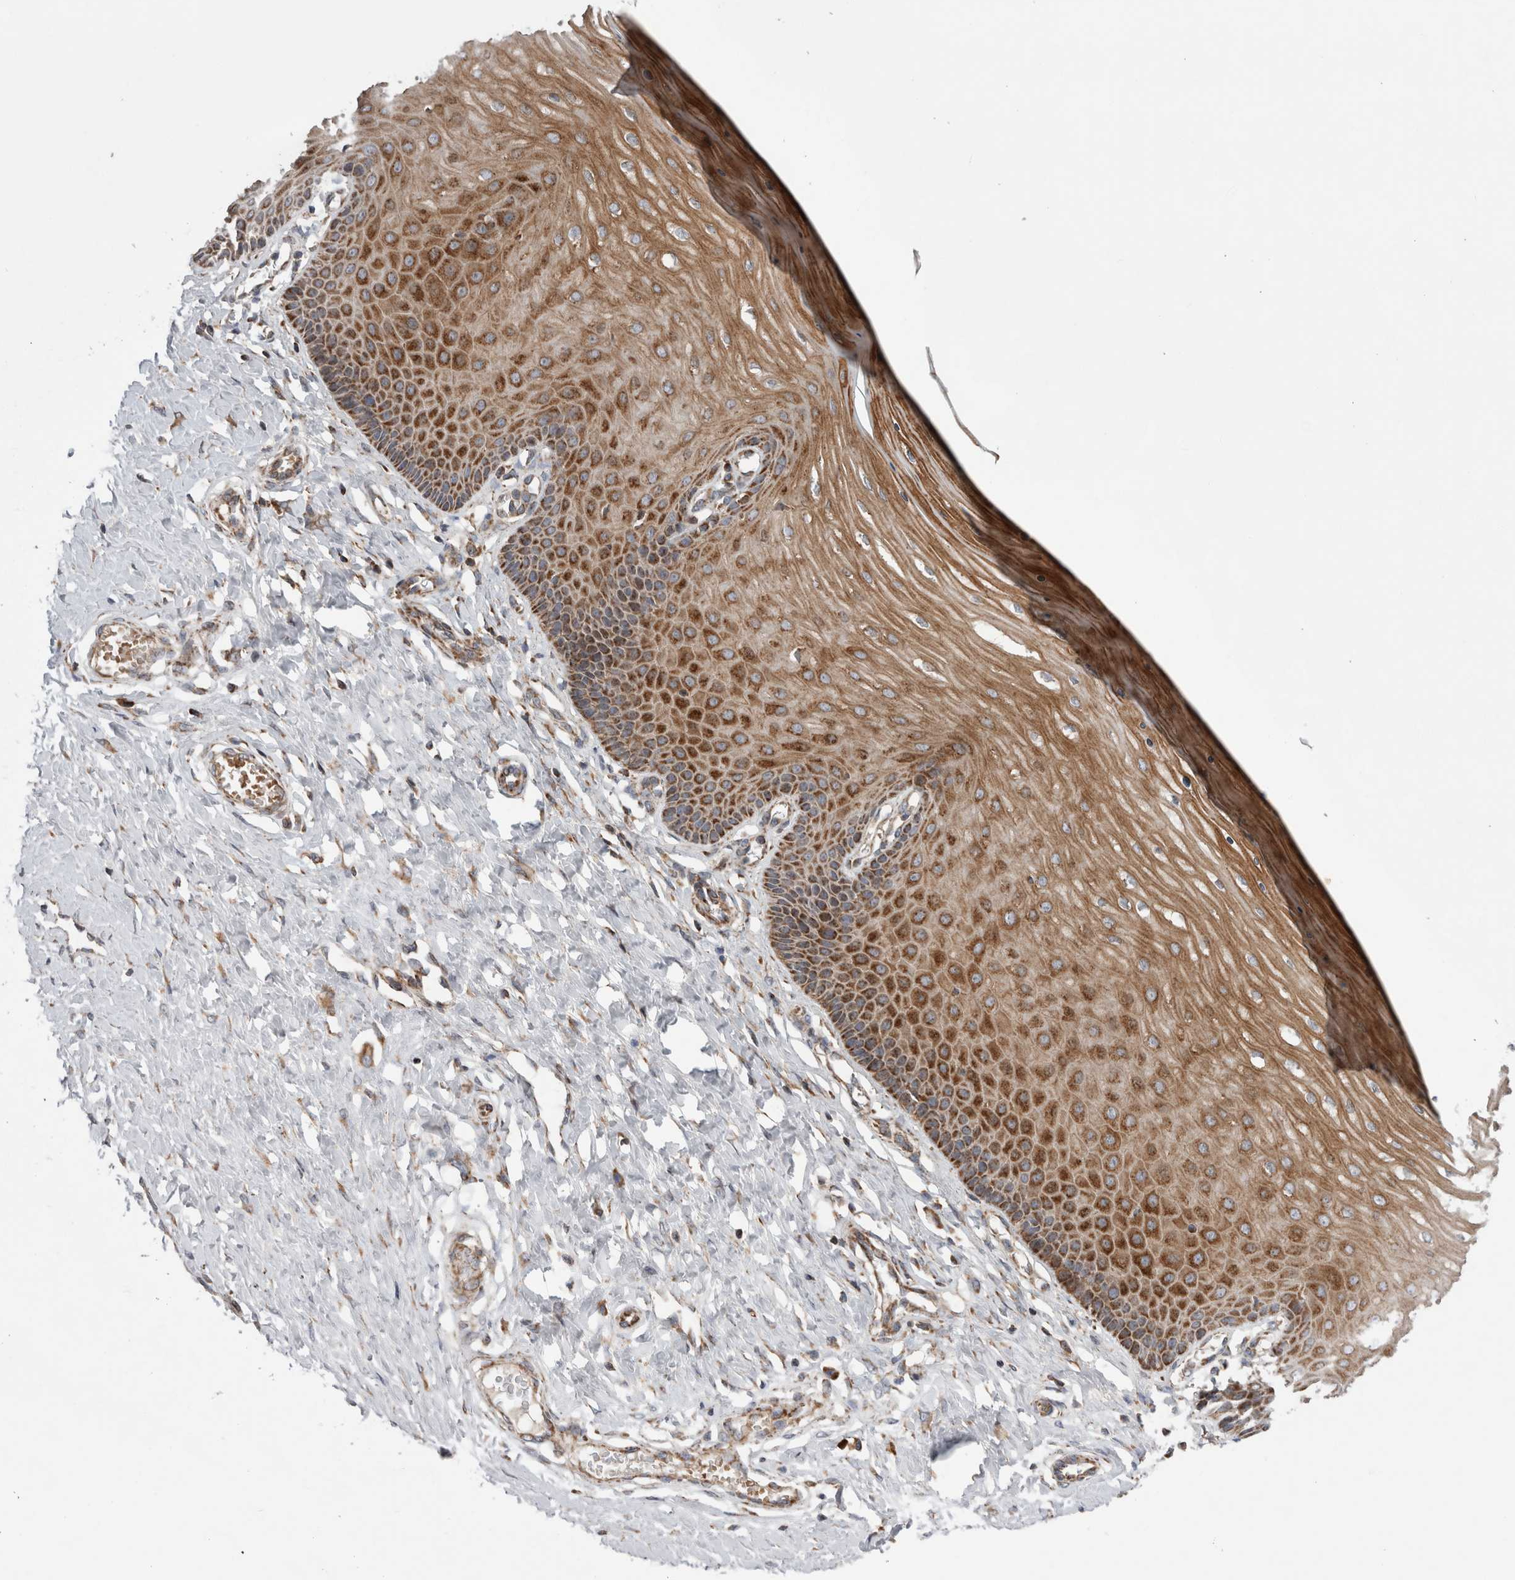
{"staining": {"intensity": "negative", "quantity": "none", "location": "none"}, "tissue": "cervix", "cell_type": "Glandular cells", "image_type": "normal", "snomed": [{"axis": "morphology", "description": "Normal tissue, NOS"}, {"axis": "topography", "description": "Cervix"}], "caption": "A photomicrograph of human cervix is negative for staining in glandular cells. (Immunohistochemistry, brightfield microscopy, high magnification).", "gene": "KIF21B", "patient": {"sex": "female", "age": 55}}